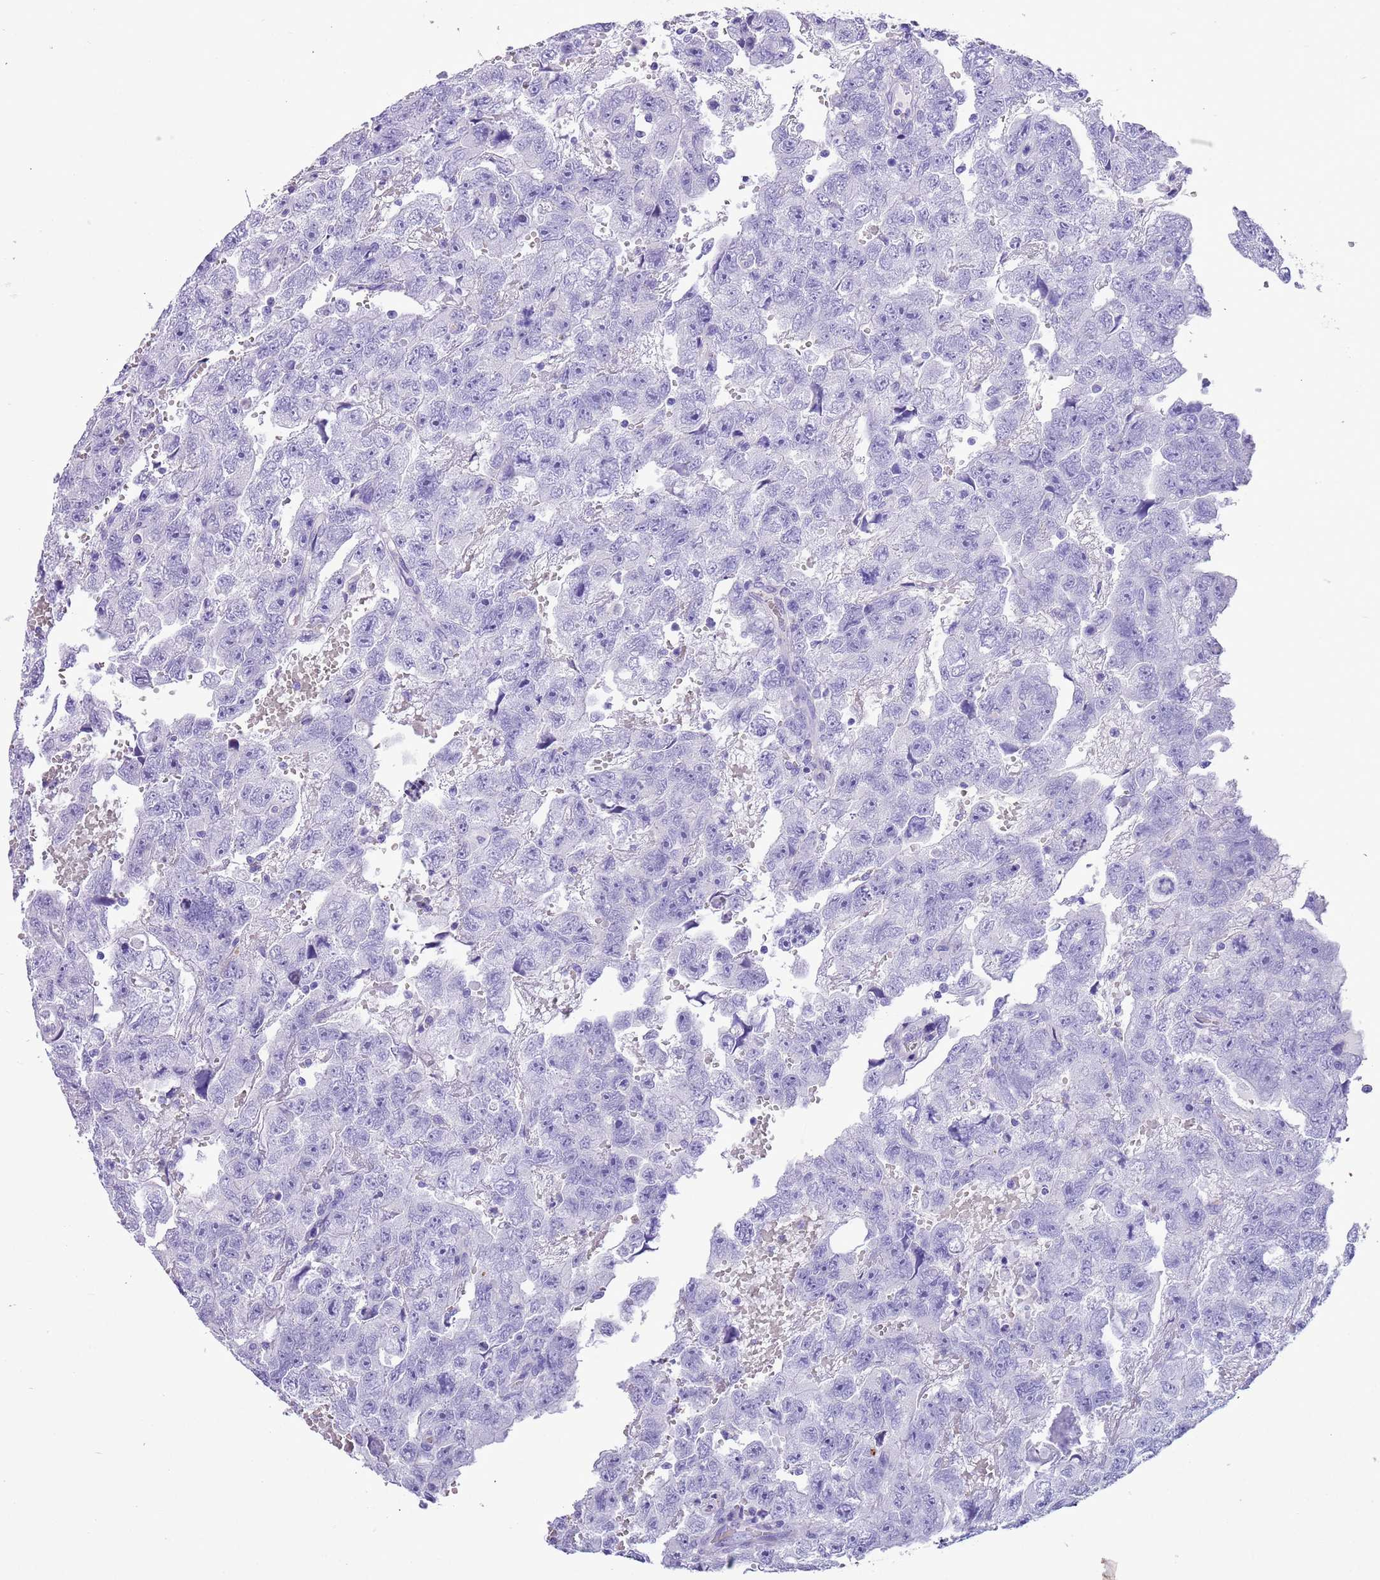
{"staining": {"intensity": "negative", "quantity": "none", "location": "none"}, "tissue": "testis cancer", "cell_type": "Tumor cells", "image_type": "cancer", "snomed": [{"axis": "morphology", "description": "Carcinoma, Embryonal, NOS"}, {"axis": "topography", "description": "Testis"}], "caption": "Embryonal carcinoma (testis) stained for a protein using immunohistochemistry demonstrates no positivity tumor cells.", "gene": "TBC1D10B", "patient": {"sex": "male", "age": 45}}